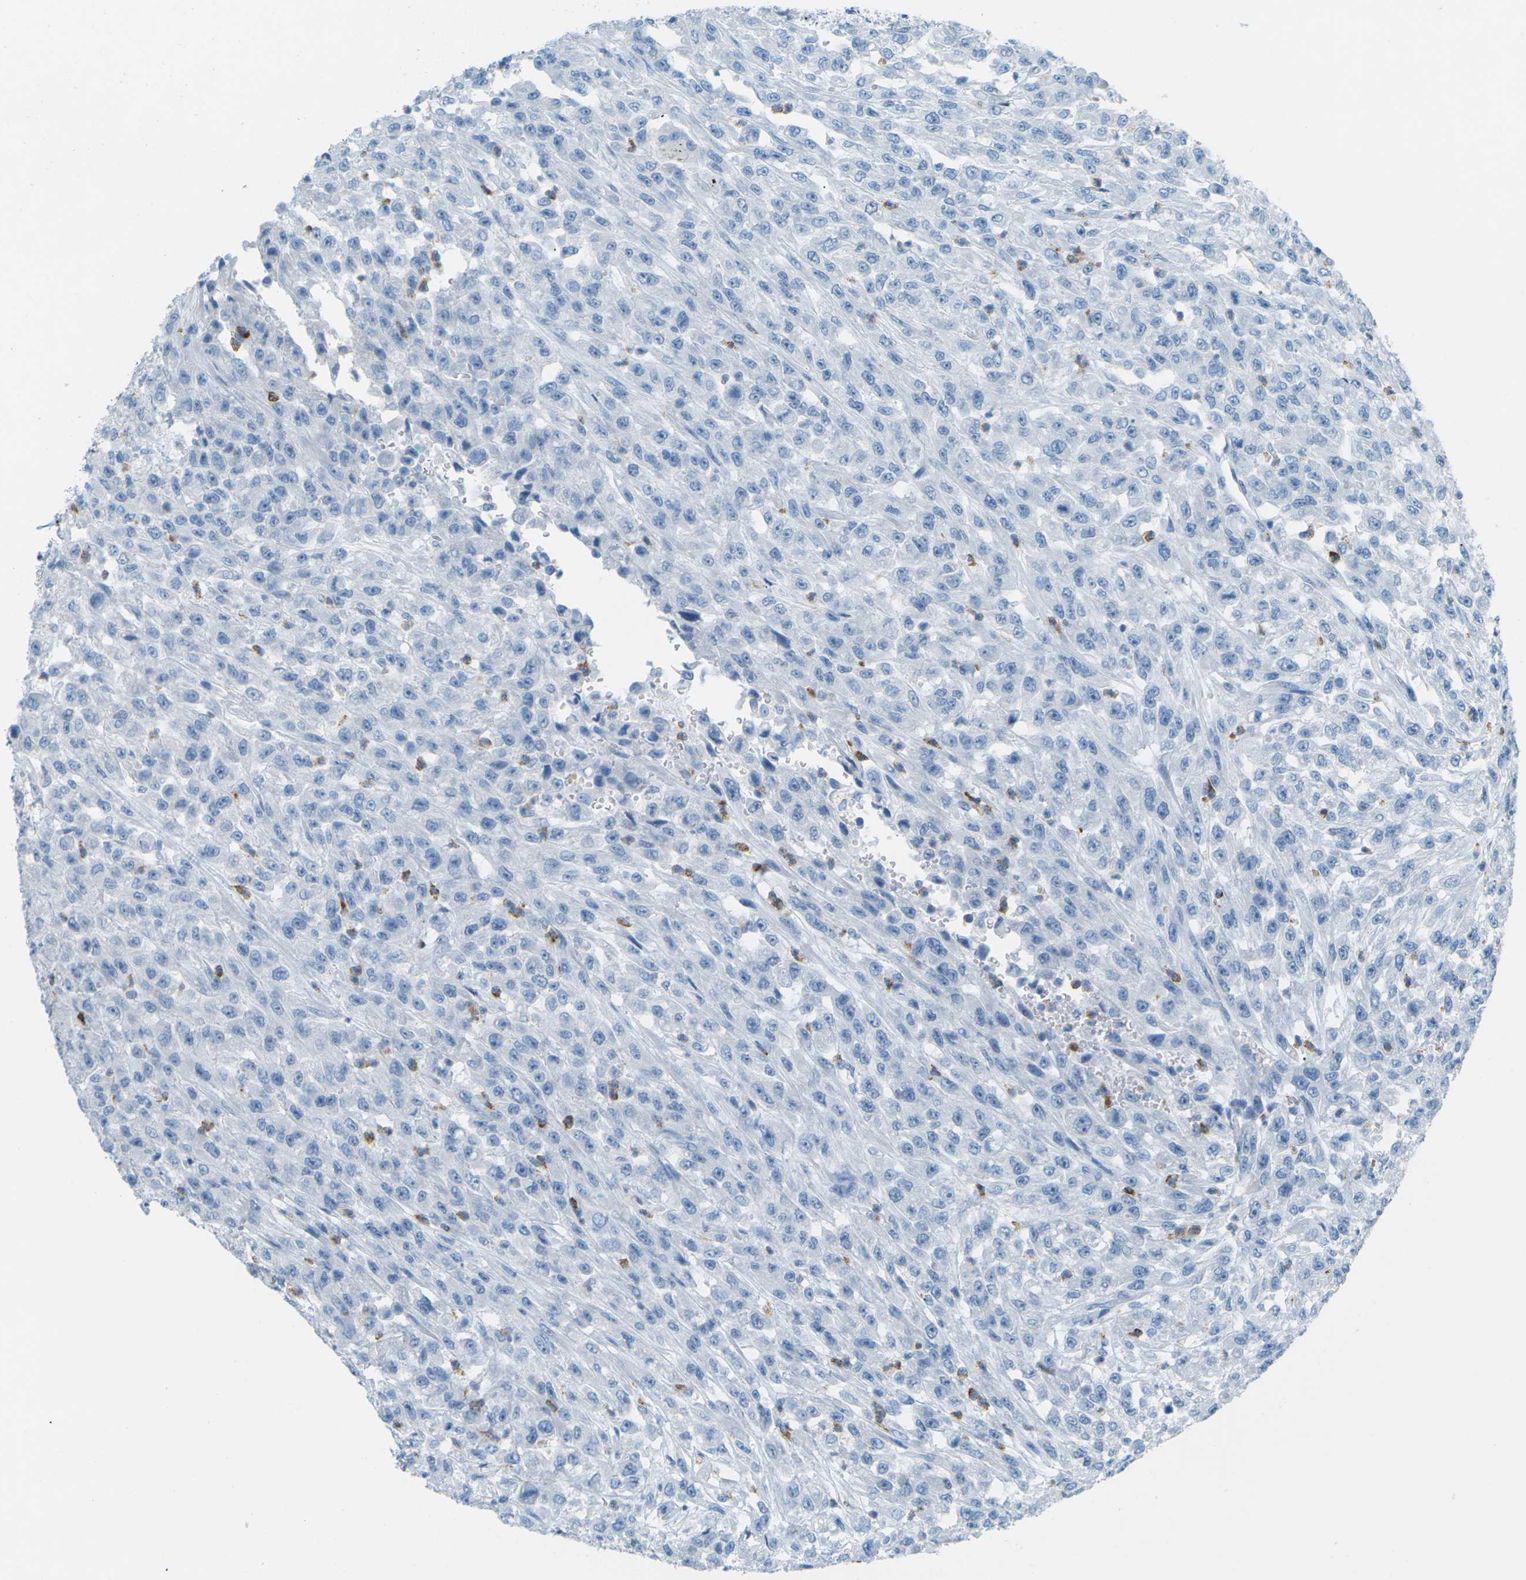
{"staining": {"intensity": "negative", "quantity": "none", "location": "none"}, "tissue": "urothelial cancer", "cell_type": "Tumor cells", "image_type": "cancer", "snomed": [{"axis": "morphology", "description": "Urothelial carcinoma, High grade"}, {"axis": "topography", "description": "Urinary bladder"}], "caption": "Photomicrograph shows no protein positivity in tumor cells of urothelial carcinoma (high-grade) tissue.", "gene": "CDH16", "patient": {"sex": "male", "age": 46}}